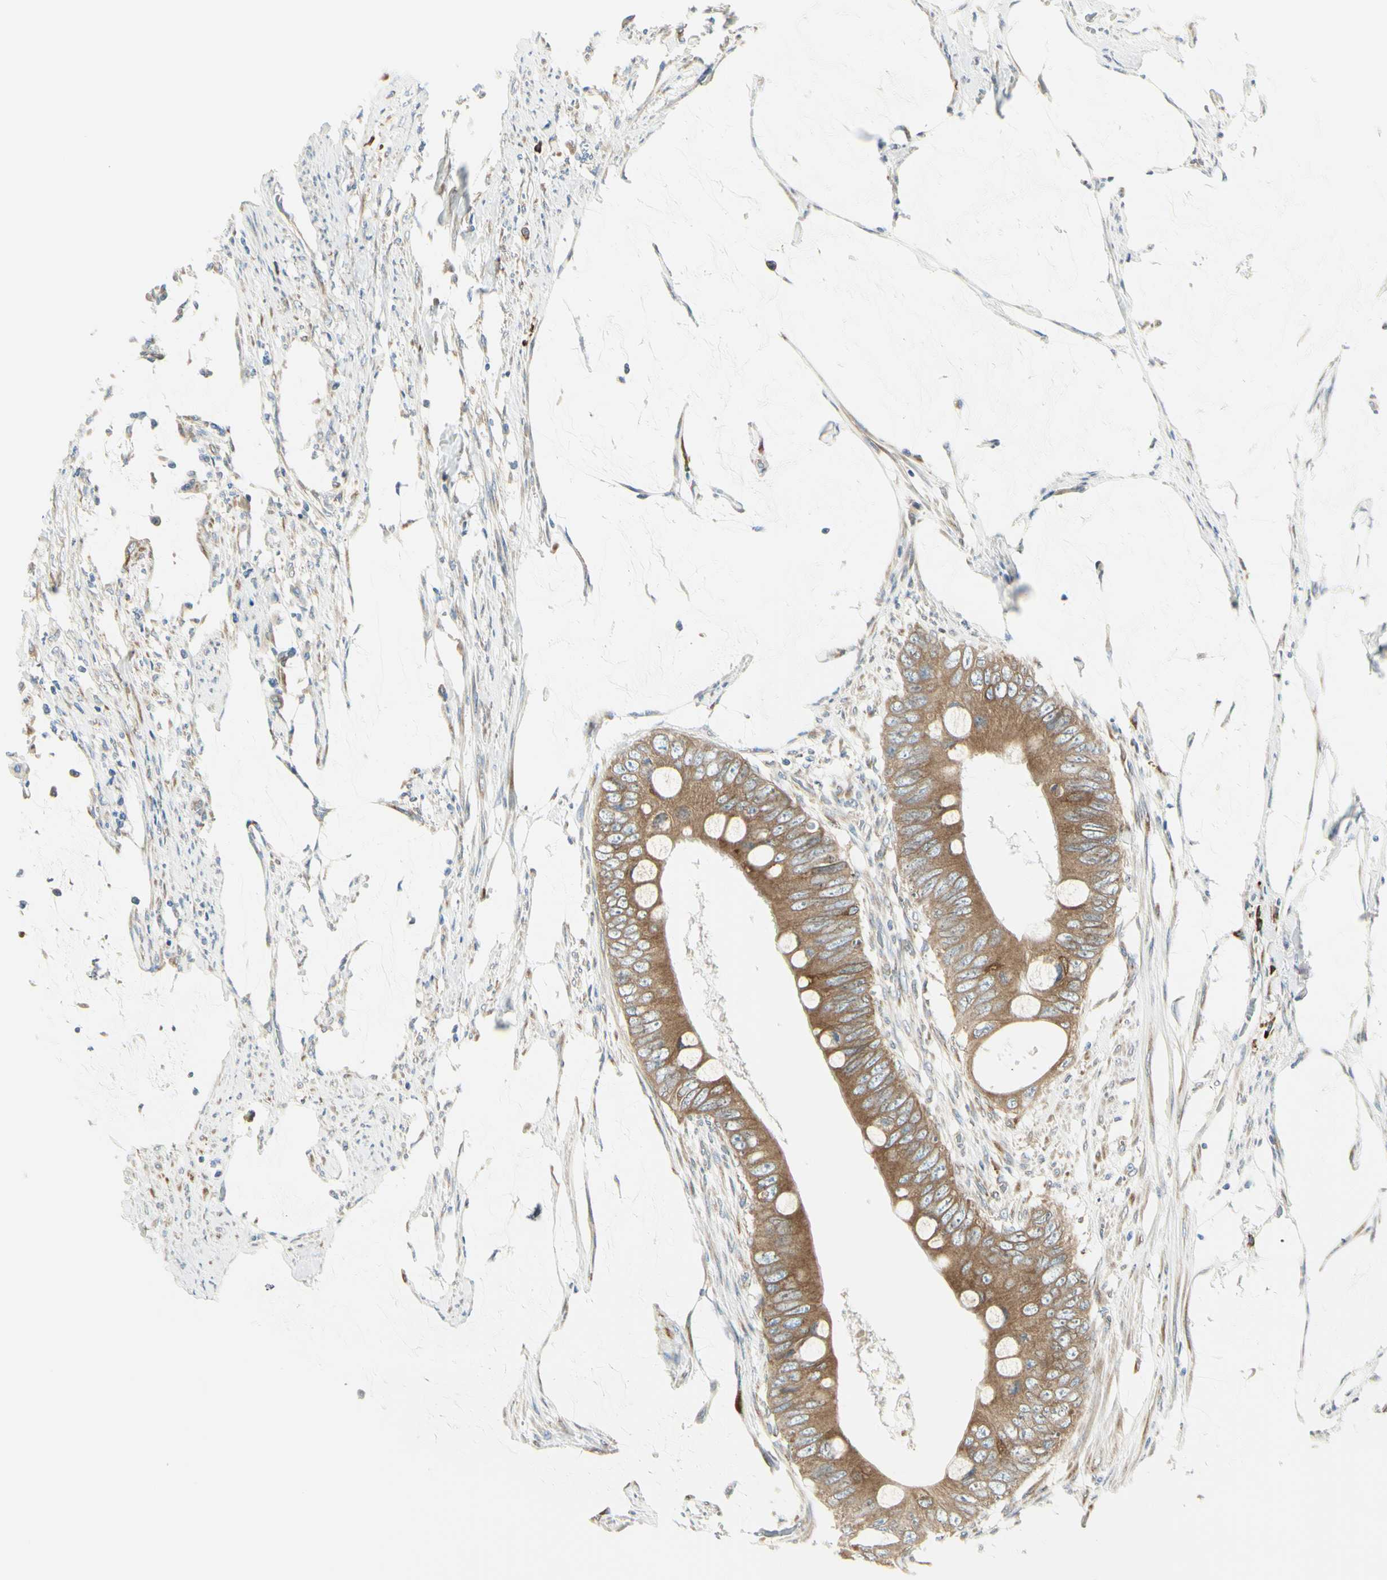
{"staining": {"intensity": "moderate", "quantity": ">75%", "location": "cytoplasmic/membranous"}, "tissue": "colorectal cancer", "cell_type": "Tumor cells", "image_type": "cancer", "snomed": [{"axis": "morphology", "description": "Adenocarcinoma, NOS"}, {"axis": "topography", "description": "Rectum"}], "caption": "Tumor cells show moderate cytoplasmic/membranous positivity in about >75% of cells in colorectal cancer. The staining is performed using DAB (3,3'-diaminobenzidine) brown chromogen to label protein expression. The nuclei are counter-stained blue using hematoxylin.", "gene": "SELENOS", "patient": {"sex": "female", "age": 77}}